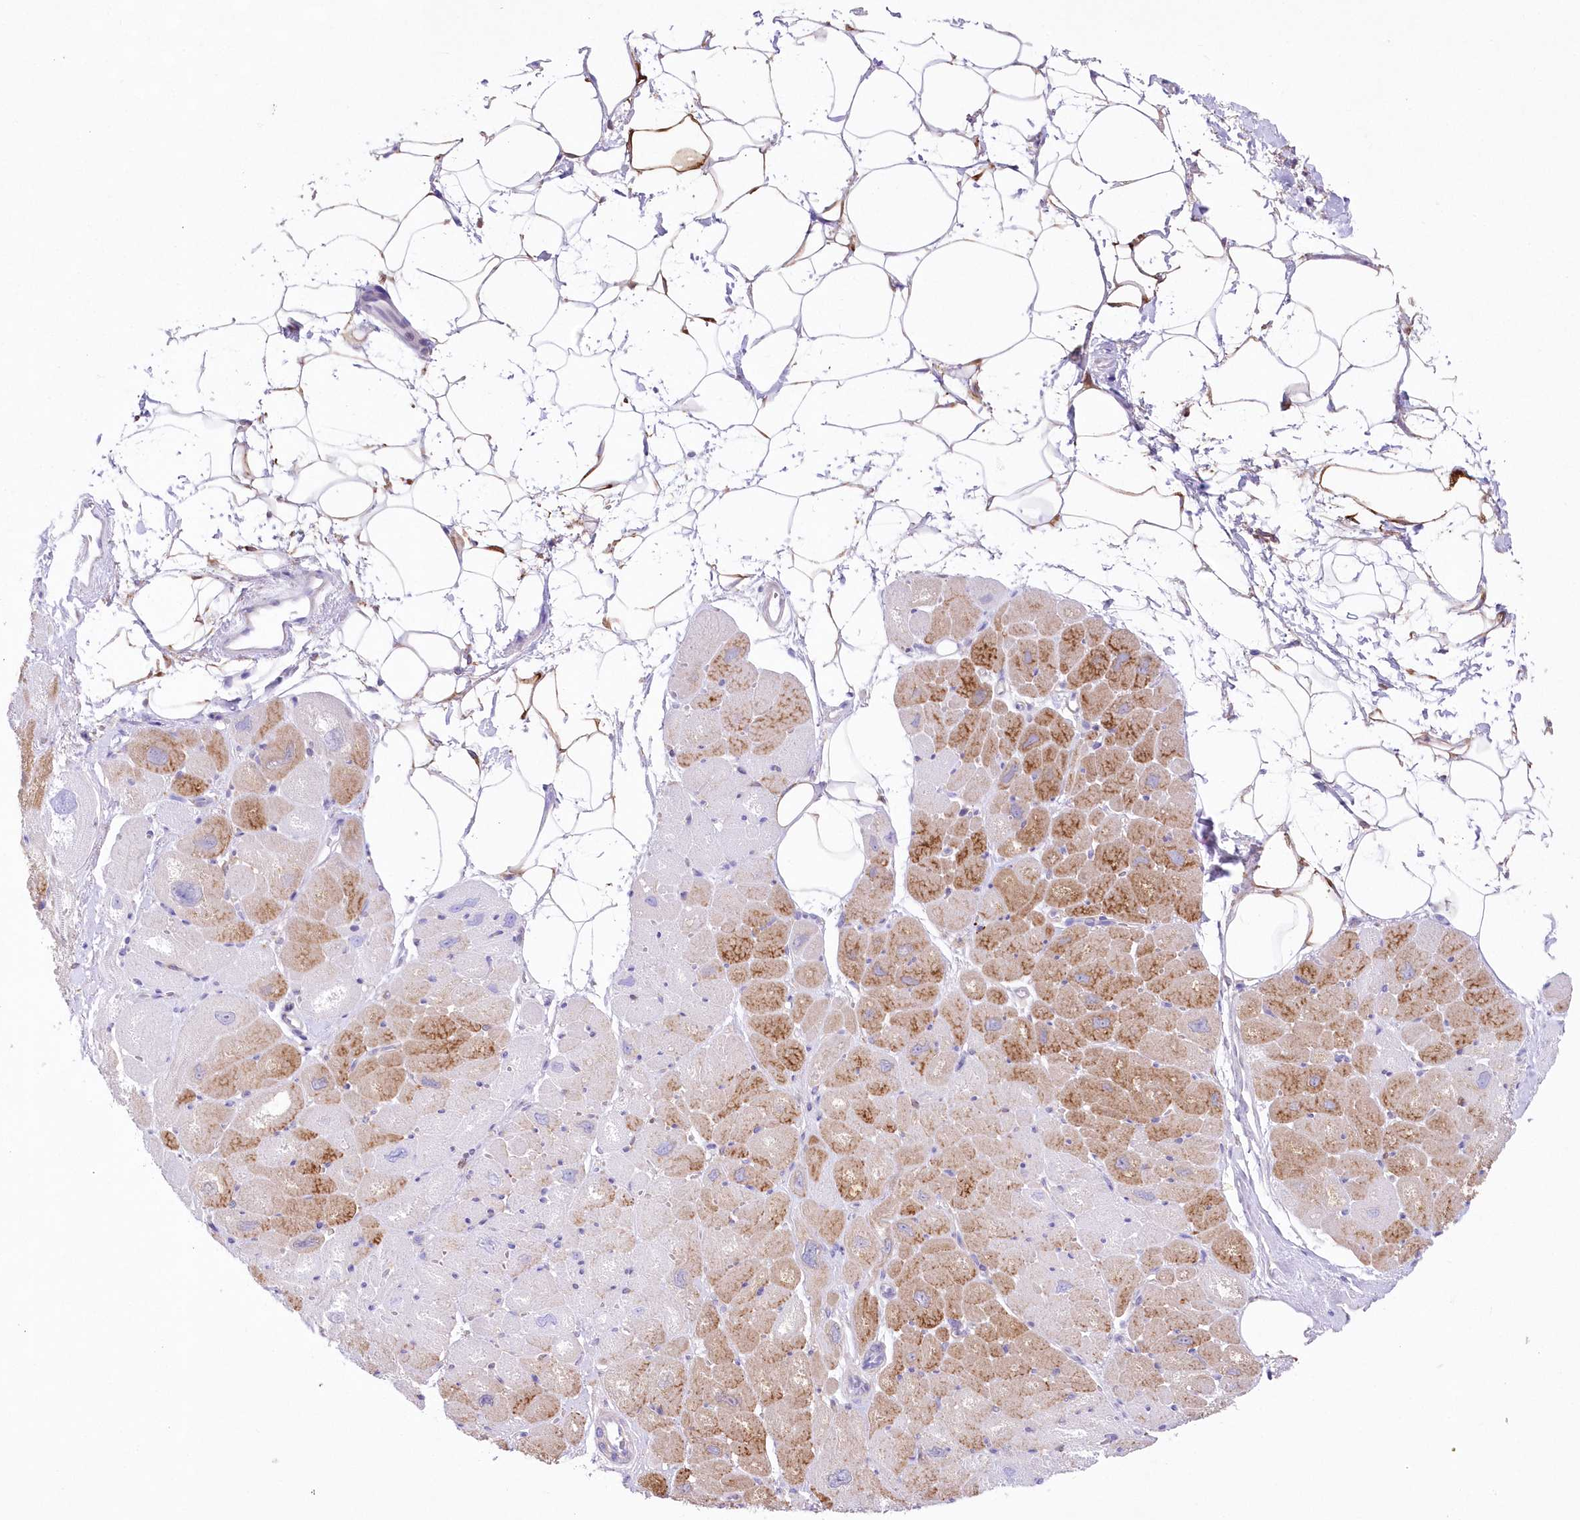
{"staining": {"intensity": "moderate", "quantity": "<25%", "location": "cytoplasmic/membranous"}, "tissue": "heart muscle", "cell_type": "Cardiomyocytes", "image_type": "normal", "snomed": [{"axis": "morphology", "description": "Normal tissue, NOS"}, {"axis": "topography", "description": "Heart"}], "caption": "The histopathology image reveals immunohistochemical staining of benign heart muscle. There is moderate cytoplasmic/membranous positivity is appreciated in approximately <25% of cardiomyocytes.", "gene": "DNAJC19", "patient": {"sex": "male", "age": 50}}